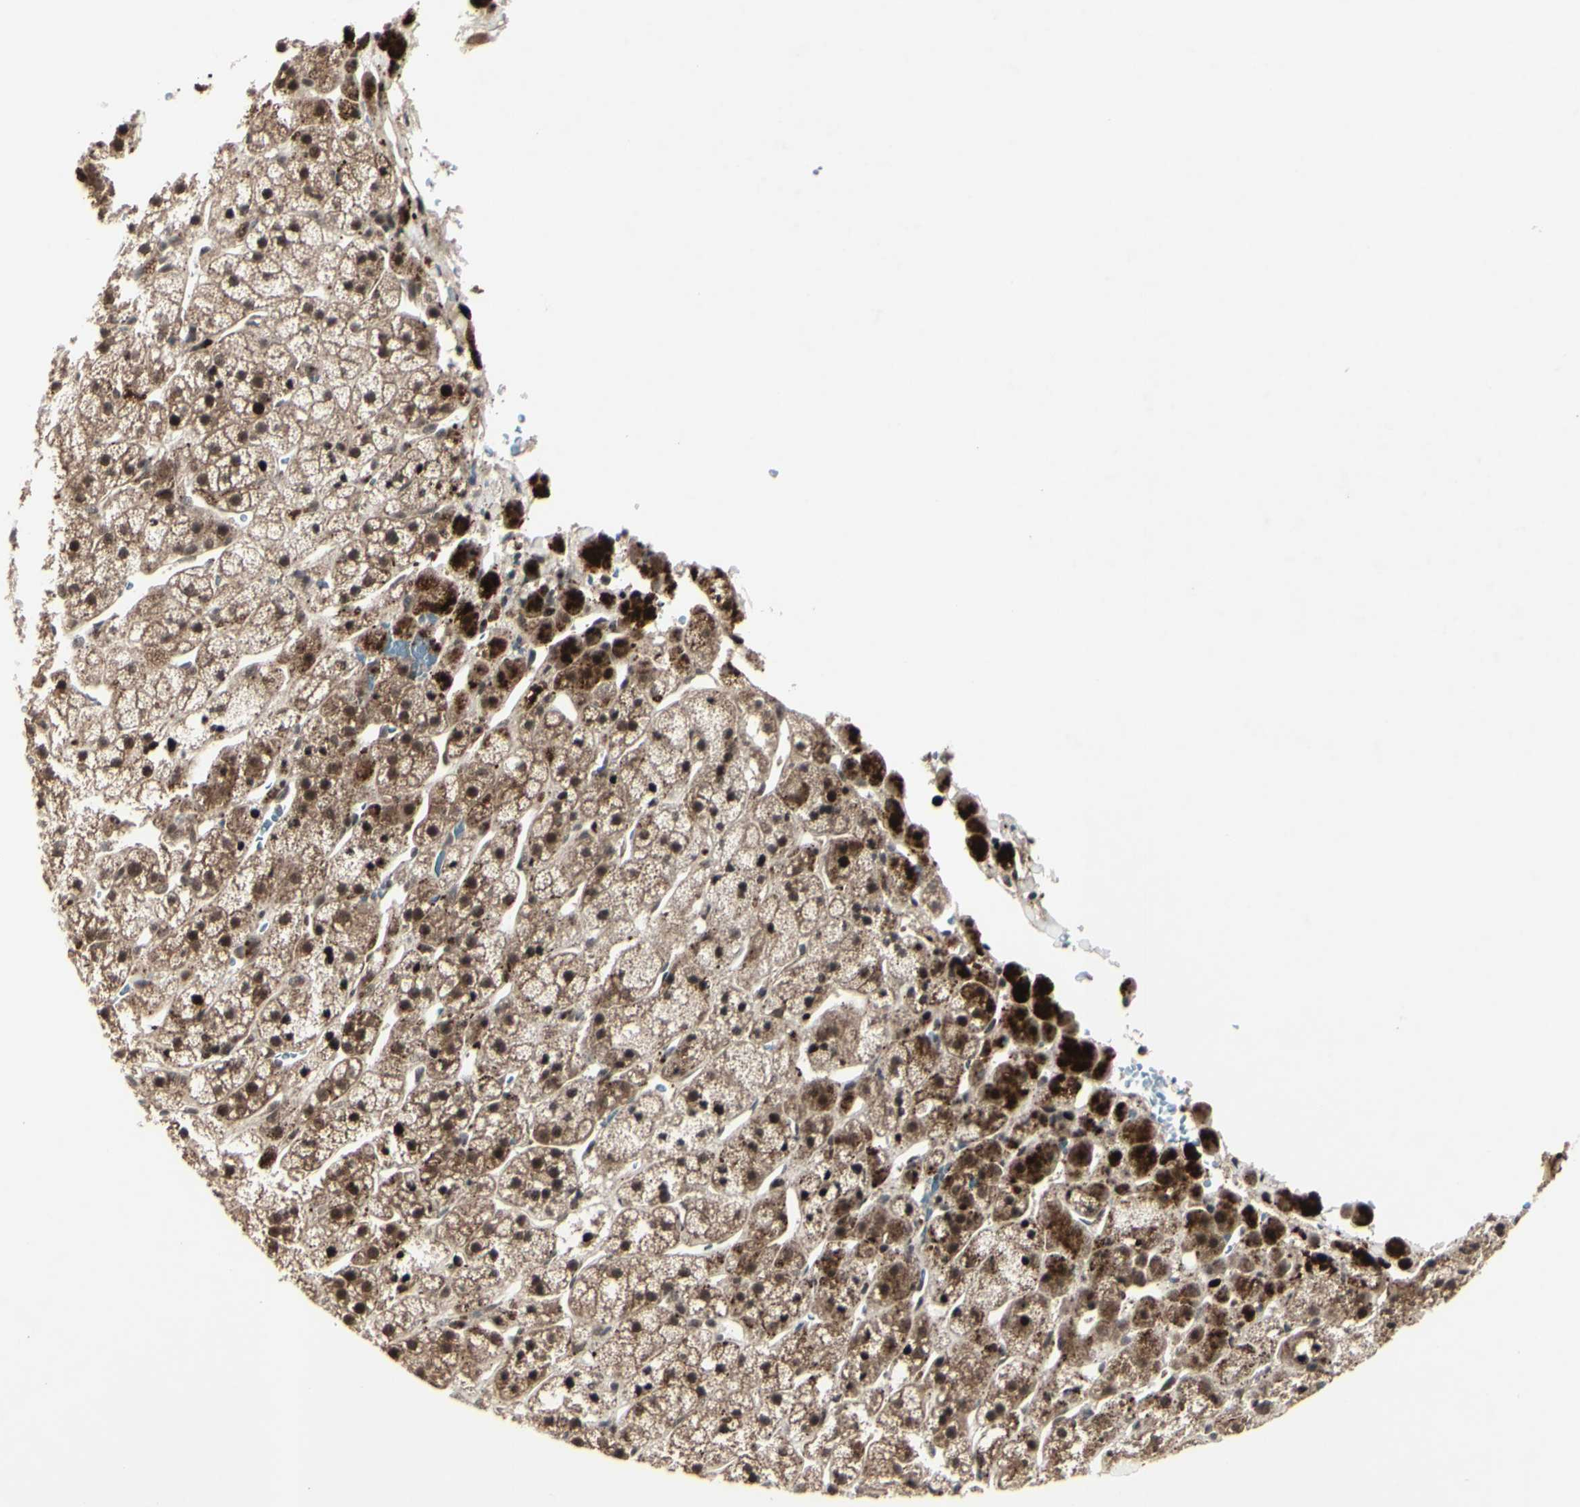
{"staining": {"intensity": "strong", "quantity": ">75%", "location": "cytoplasmic/membranous,nuclear"}, "tissue": "adrenal gland", "cell_type": "Glandular cells", "image_type": "normal", "snomed": [{"axis": "morphology", "description": "Normal tissue, NOS"}, {"axis": "topography", "description": "Adrenal gland"}], "caption": "Adrenal gland stained for a protein (brown) demonstrates strong cytoplasmic/membranous,nuclear positive positivity in approximately >75% of glandular cells.", "gene": "MLF2", "patient": {"sex": "male", "age": 56}}